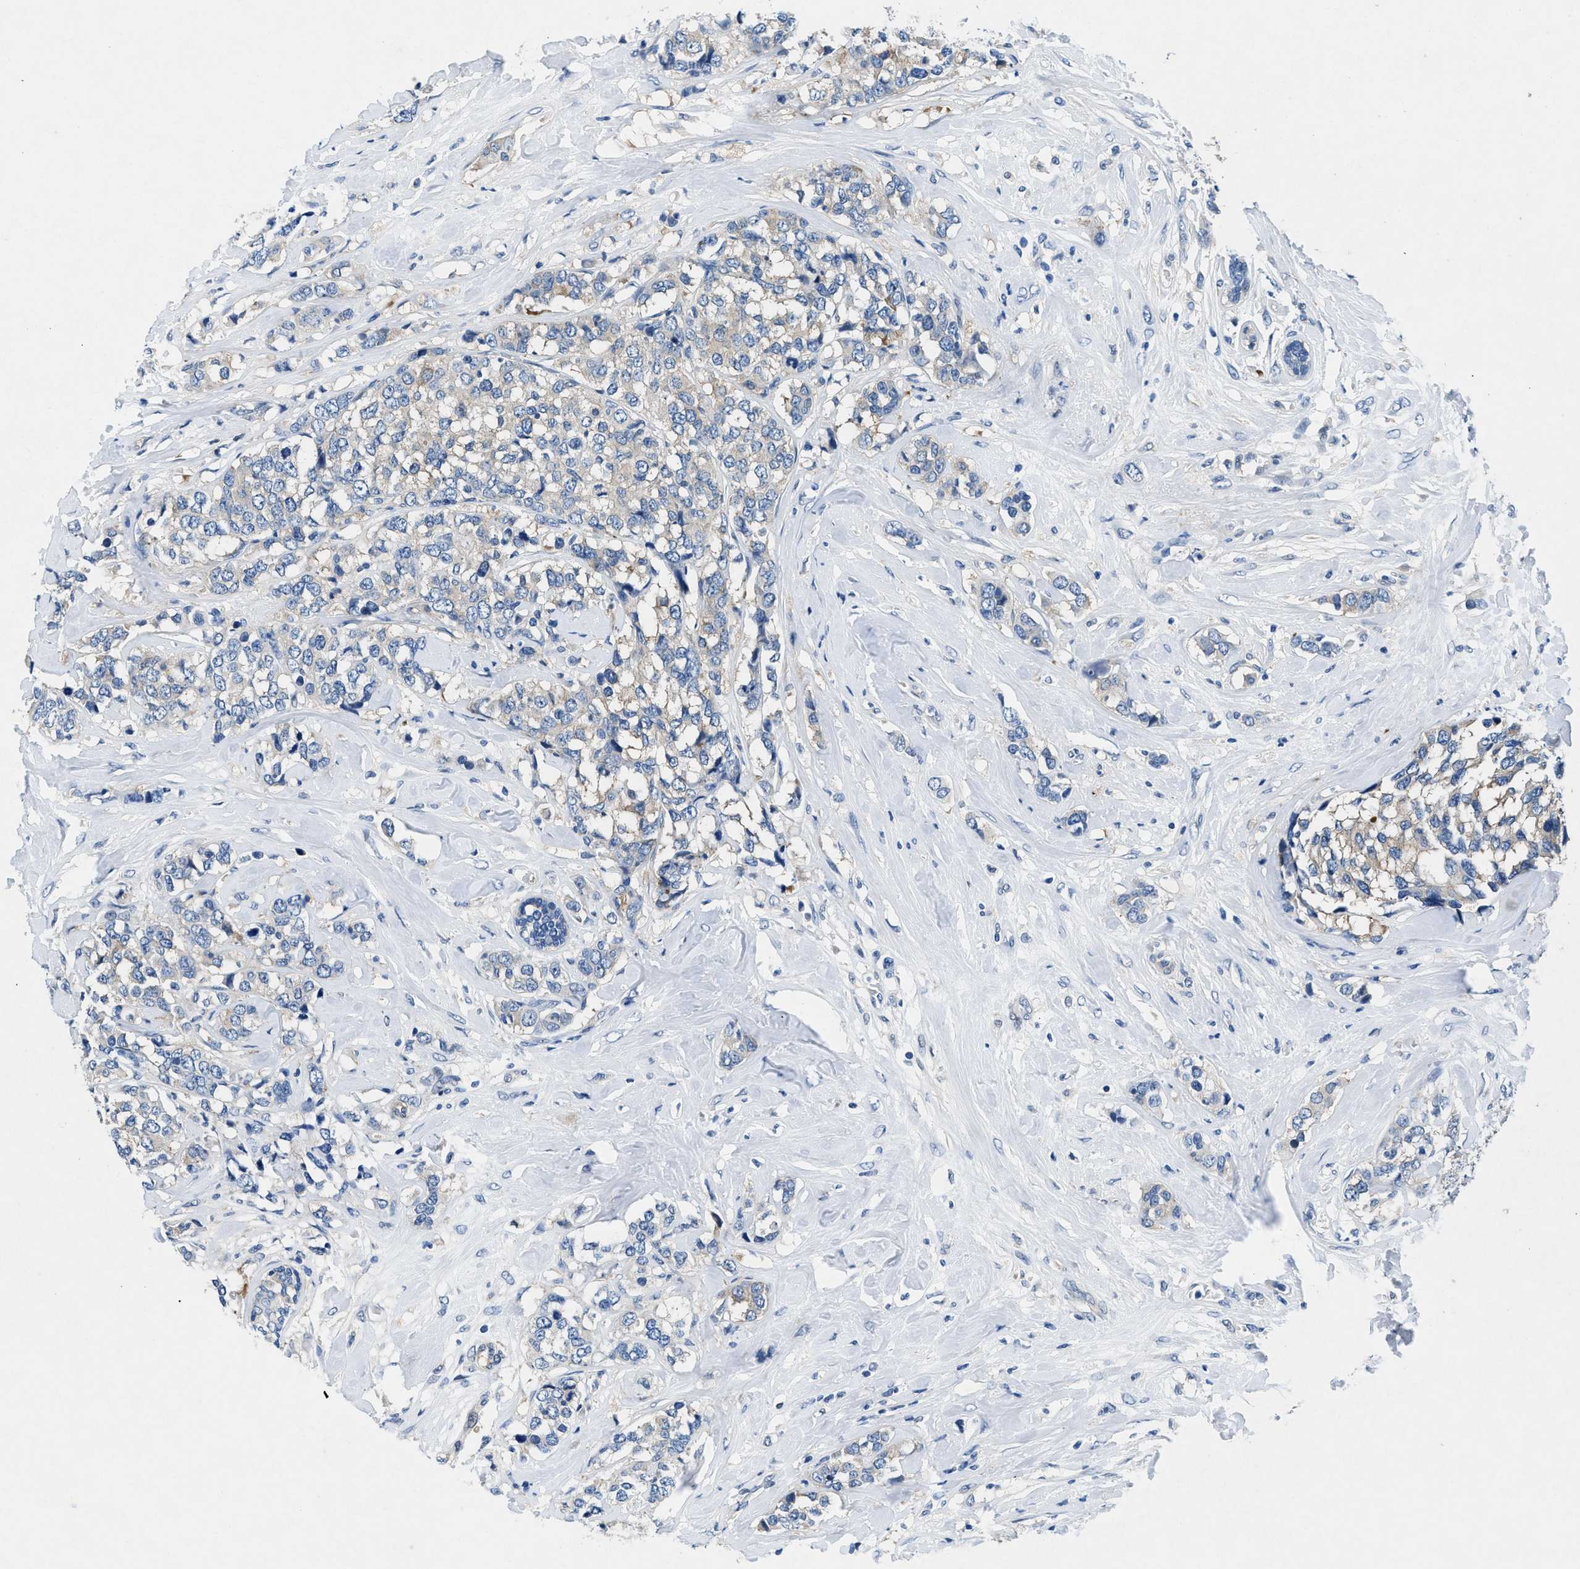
{"staining": {"intensity": "weak", "quantity": "<25%", "location": "cytoplasmic/membranous"}, "tissue": "breast cancer", "cell_type": "Tumor cells", "image_type": "cancer", "snomed": [{"axis": "morphology", "description": "Lobular carcinoma"}, {"axis": "topography", "description": "Breast"}], "caption": "The IHC photomicrograph has no significant expression in tumor cells of breast lobular carcinoma tissue.", "gene": "COPS2", "patient": {"sex": "female", "age": 59}}